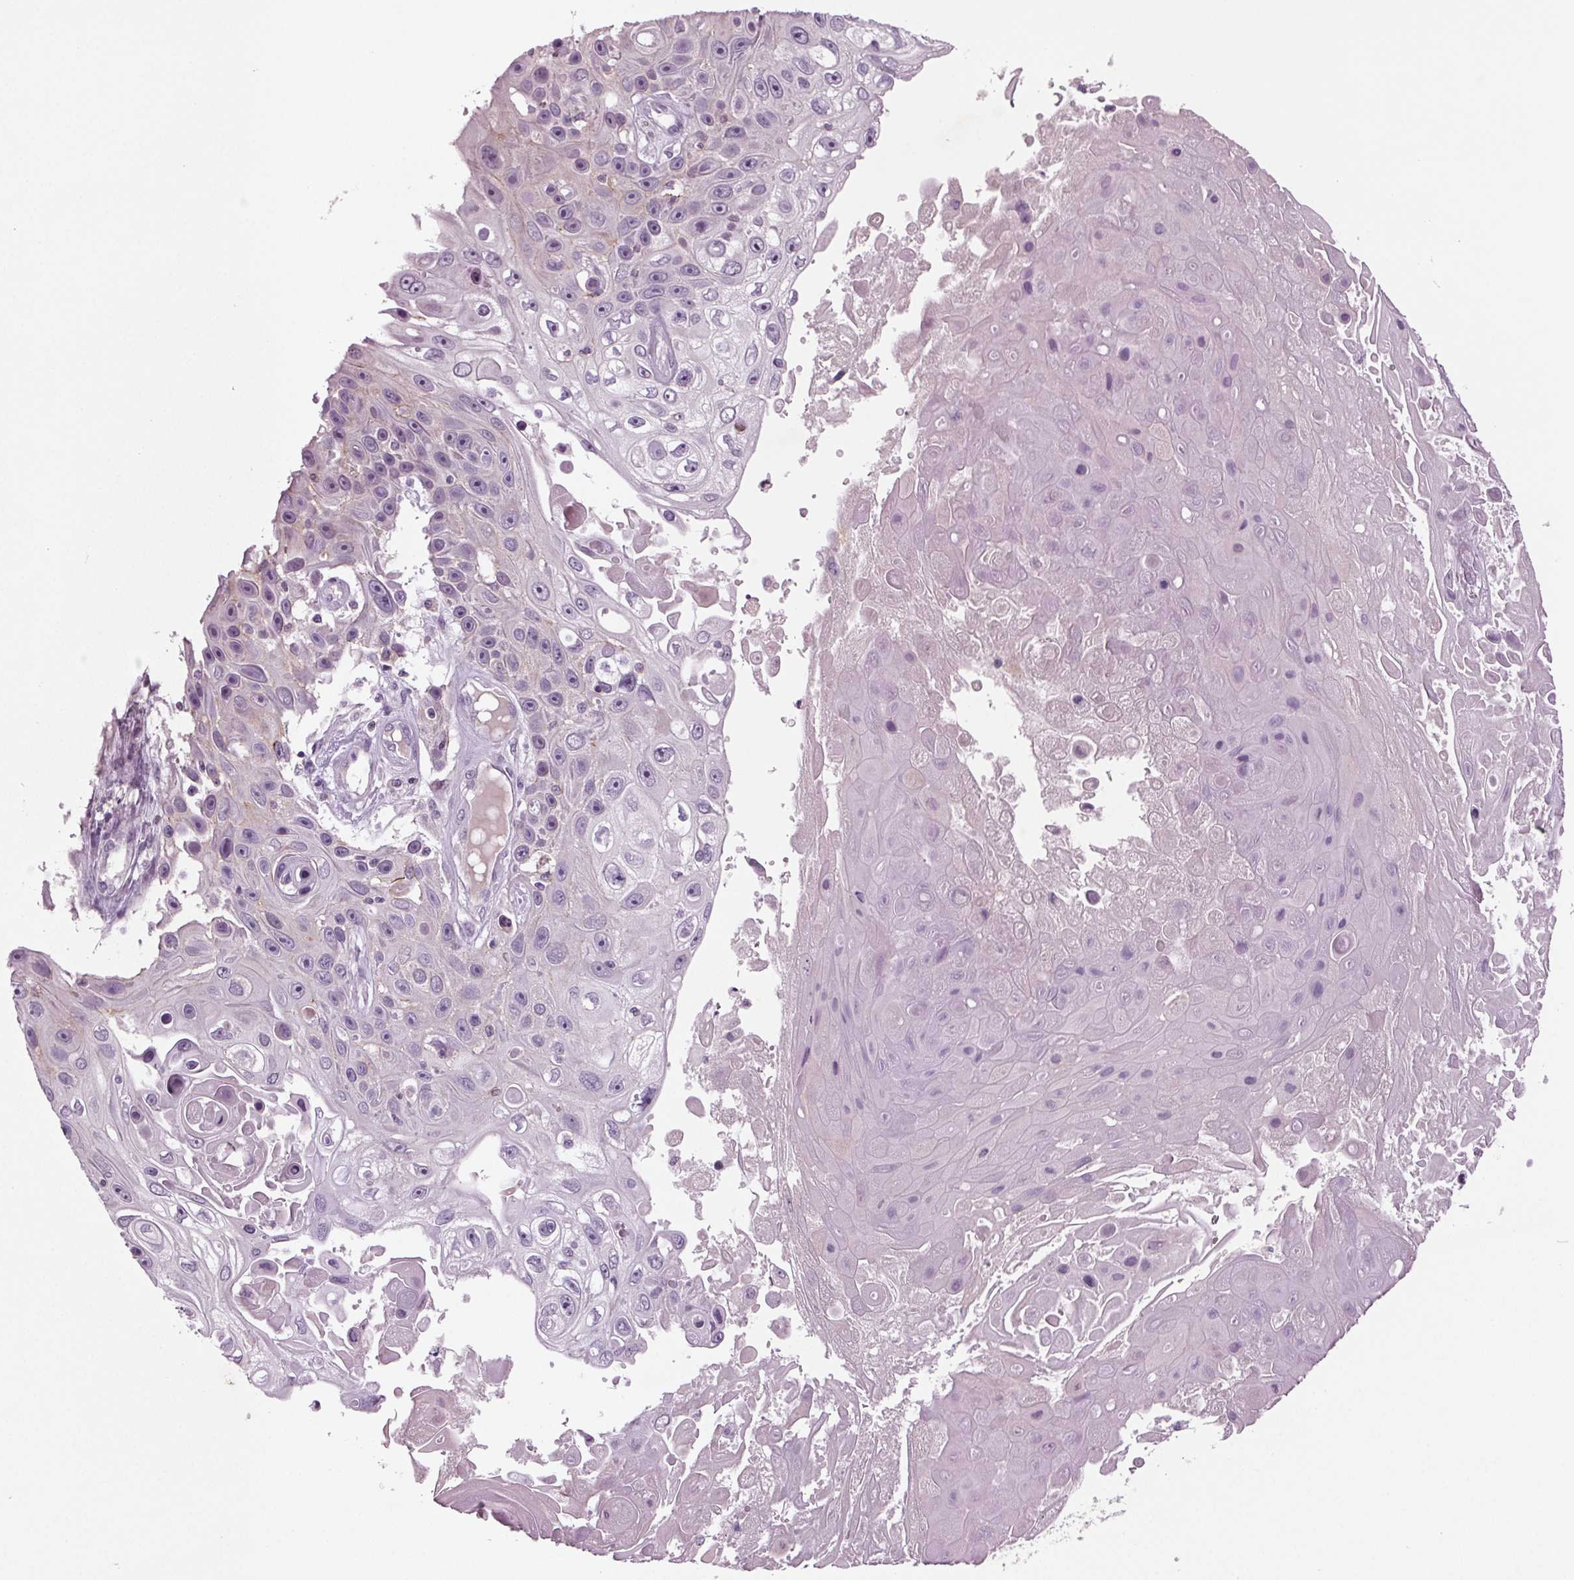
{"staining": {"intensity": "negative", "quantity": "none", "location": "none"}, "tissue": "skin cancer", "cell_type": "Tumor cells", "image_type": "cancer", "snomed": [{"axis": "morphology", "description": "Squamous cell carcinoma, NOS"}, {"axis": "topography", "description": "Skin"}], "caption": "Human skin squamous cell carcinoma stained for a protein using immunohistochemistry exhibits no positivity in tumor cells.", "gene": "BHLHE22", "patient": {"sex": "male", "age": 82}}